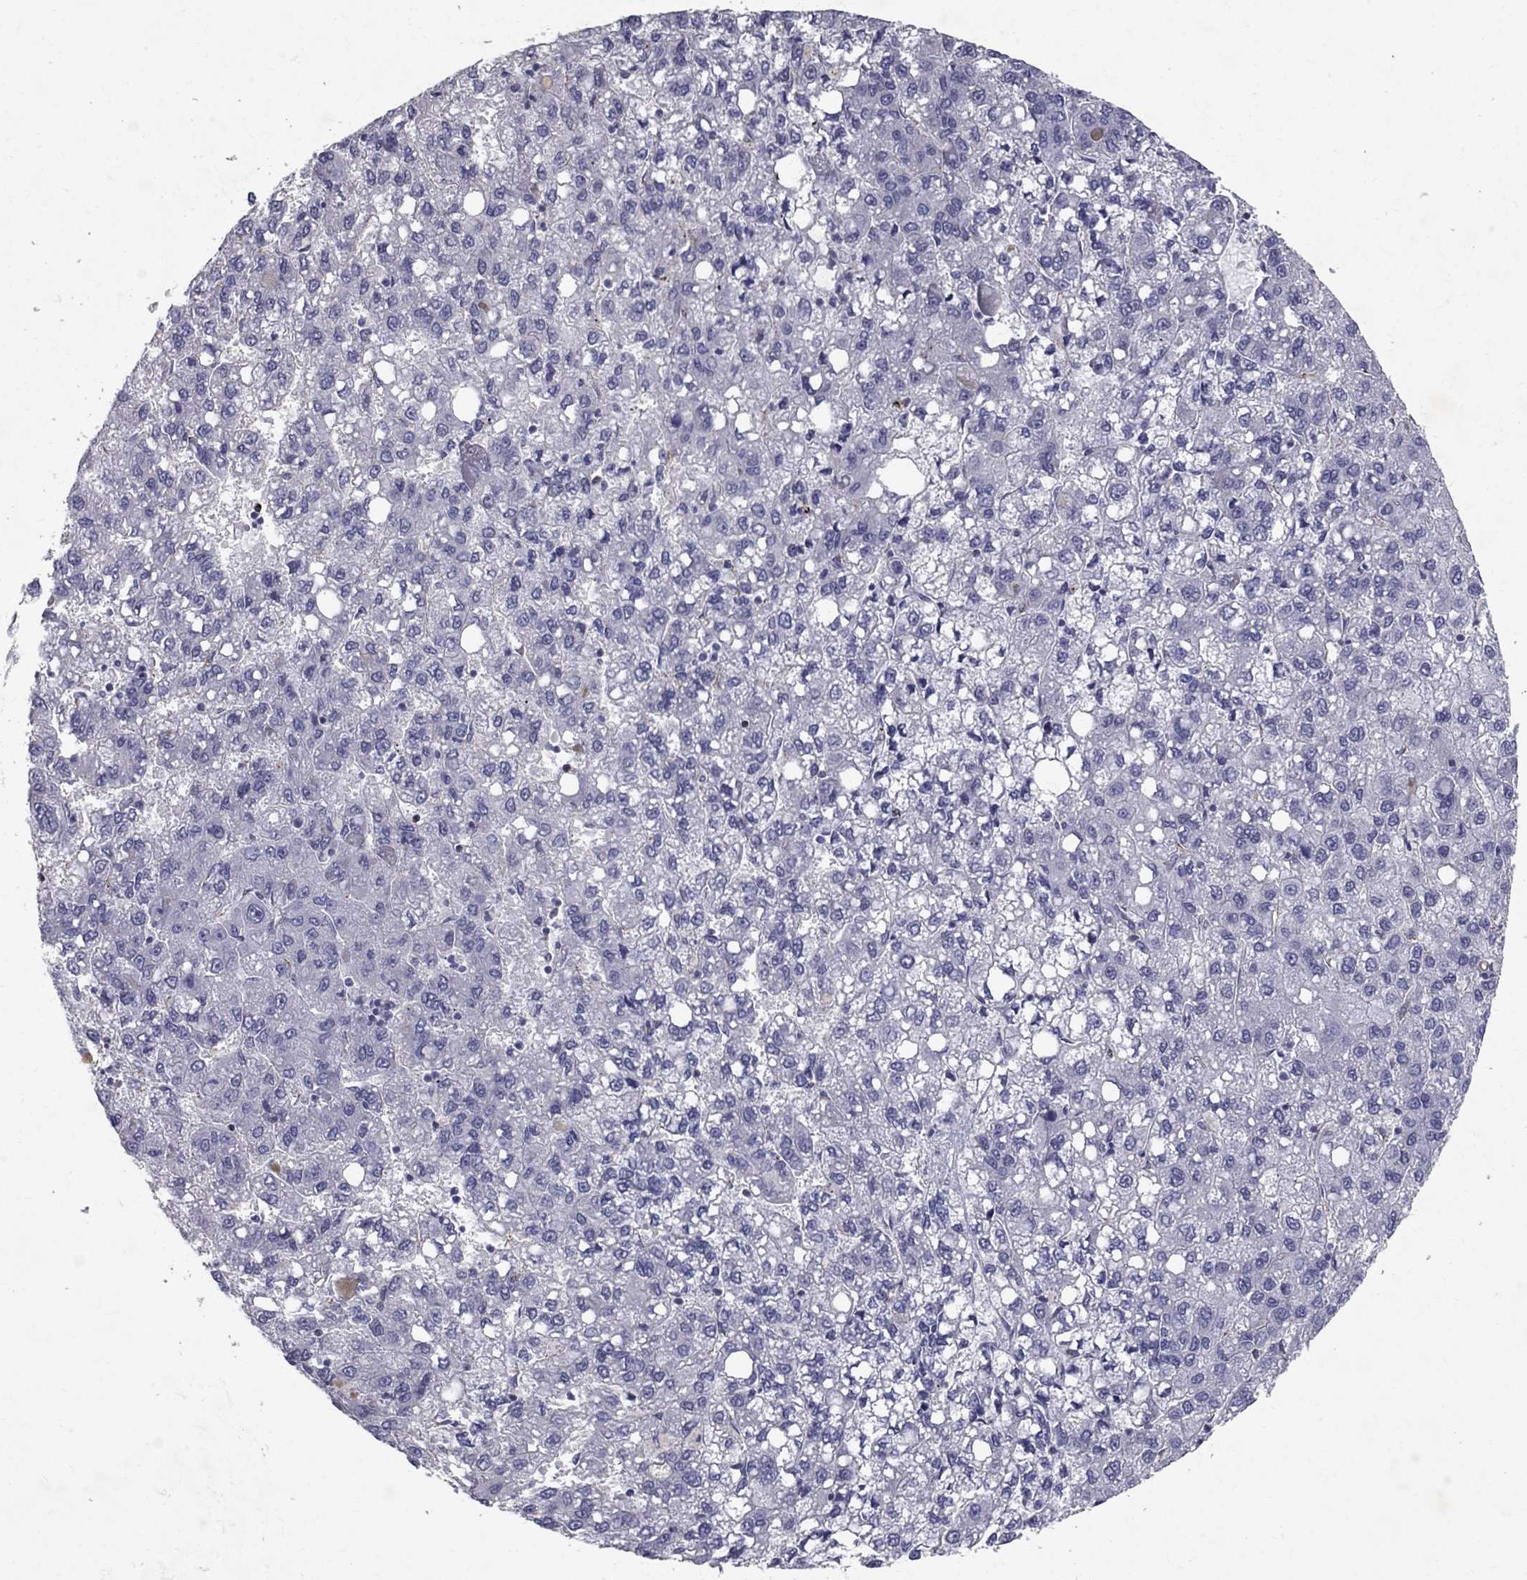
{"staining": {"intensity": "negative", "quantity": "none", "location": "none"}, "tissue": "liver cancer", "cell_type": "Tumor cells", "image_type": "cancer", "snomed": [{"axis": "morphology", "description": "Carcinoma, Hepatocellular, NOS"}, {"axis": "topography", "description": "Liver"}], "caption": "The immunohistochemistry photomicrograph has no significant positivity in tumor cells of hepatocellular carcinoma (liver) tissue.", "gene": "CLIC6", "patient": {"sex": "female", "age": 82}}